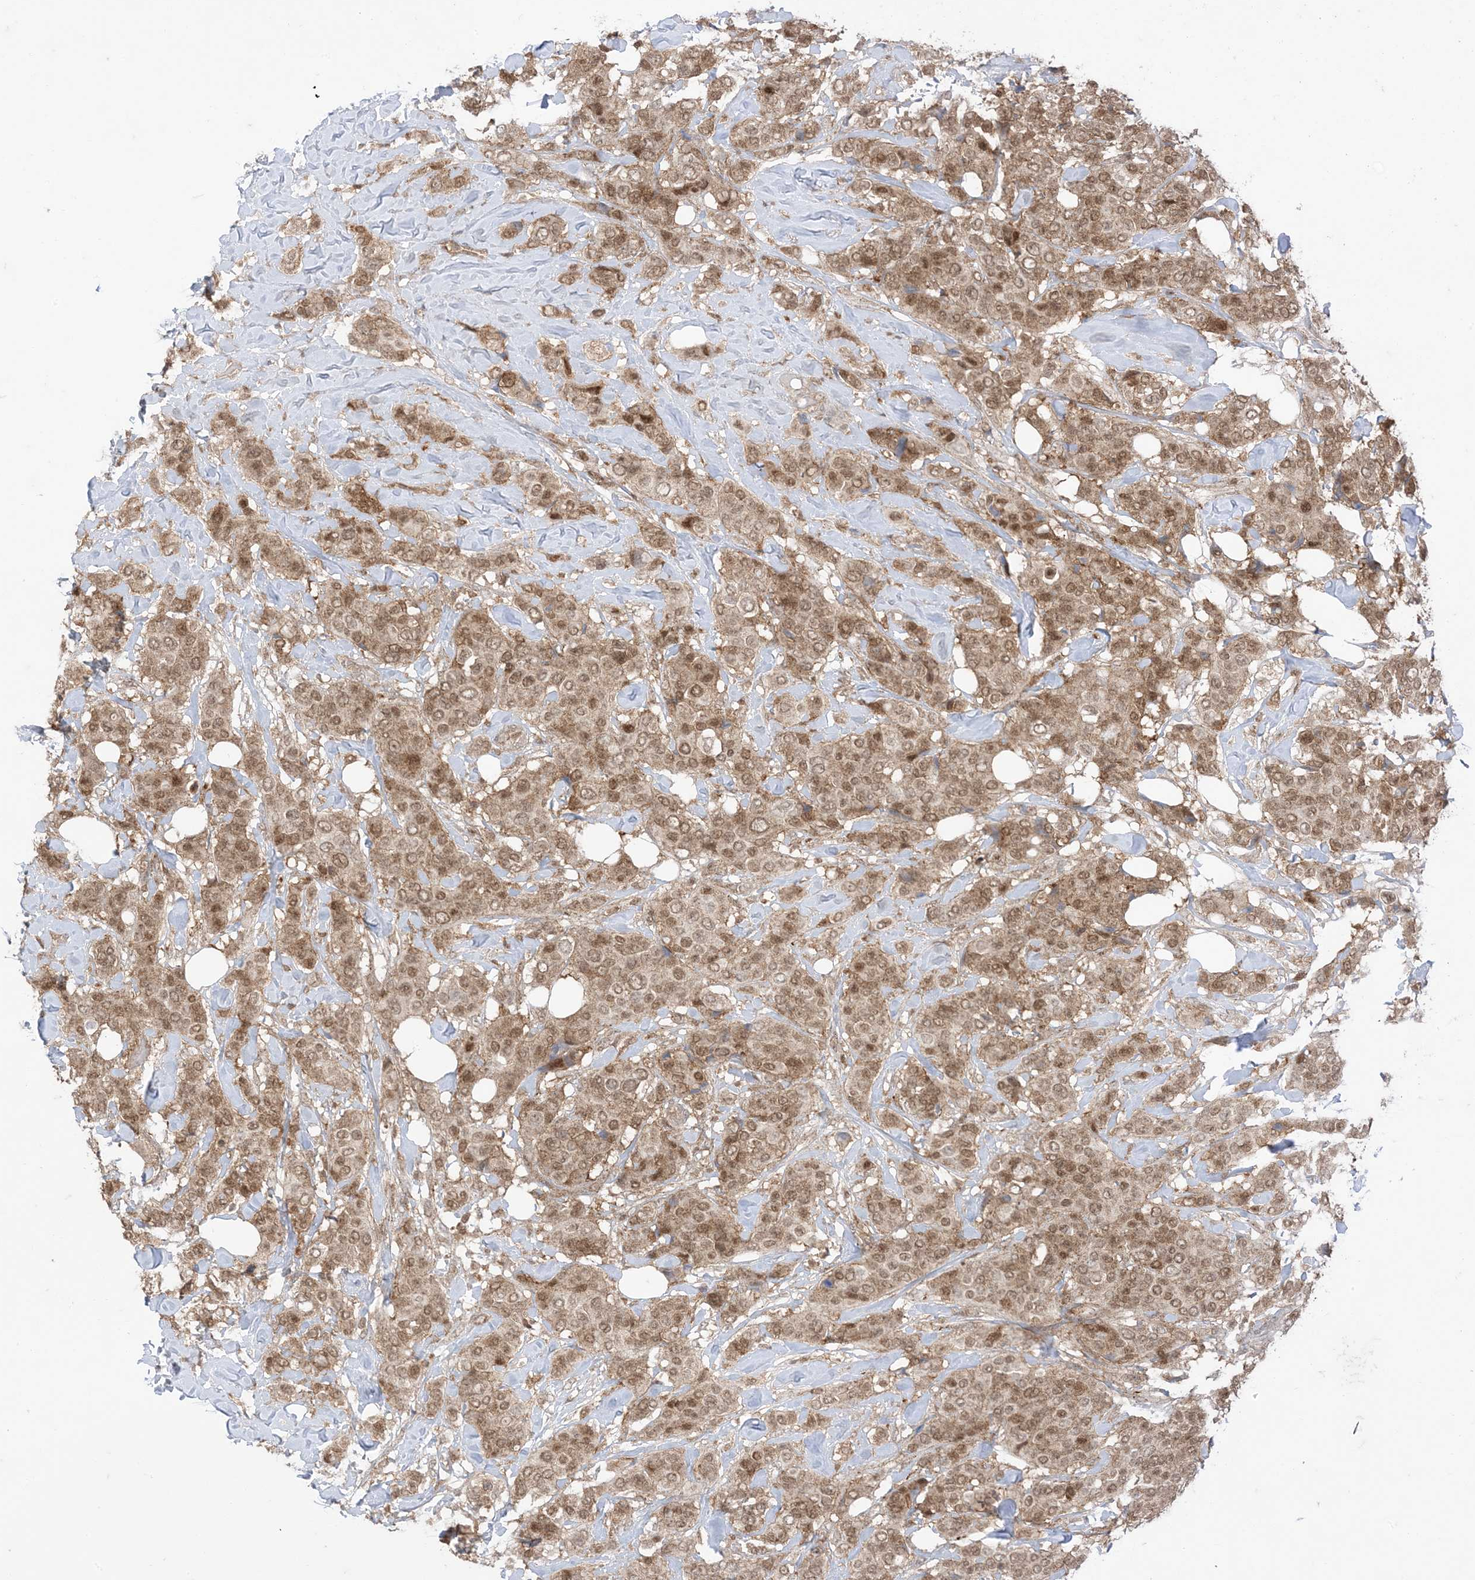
{"staining": {"intensity": "moderate", "quantity": ">75%", "location": "cytoplasmic/membranous,nuclear"}, "tissue": "breast cancer", "cell_type": "Tumor cells", "image_type": "cancer", "snomed": [{"axis": "morphology", "description": "Lobular carcinoma"}, {"axis": "topography", "description": "Breast"}], "caption": "Immunohistochemistry (IHC) of breast lobular carcinoma exhibits medium levels of moderate cytoplasmic/membranous and nuclear positivity in approximately >75% of tumor cells. The staining was performed using DAB (3,3'-diaminobenzidine) to visualize the protein expression in brown, while the nuclei were stained in blue with hematoxylin (Magnification: 20x).", "gene": "PTPA", "patient": {"sex": "female", "age": 51}}